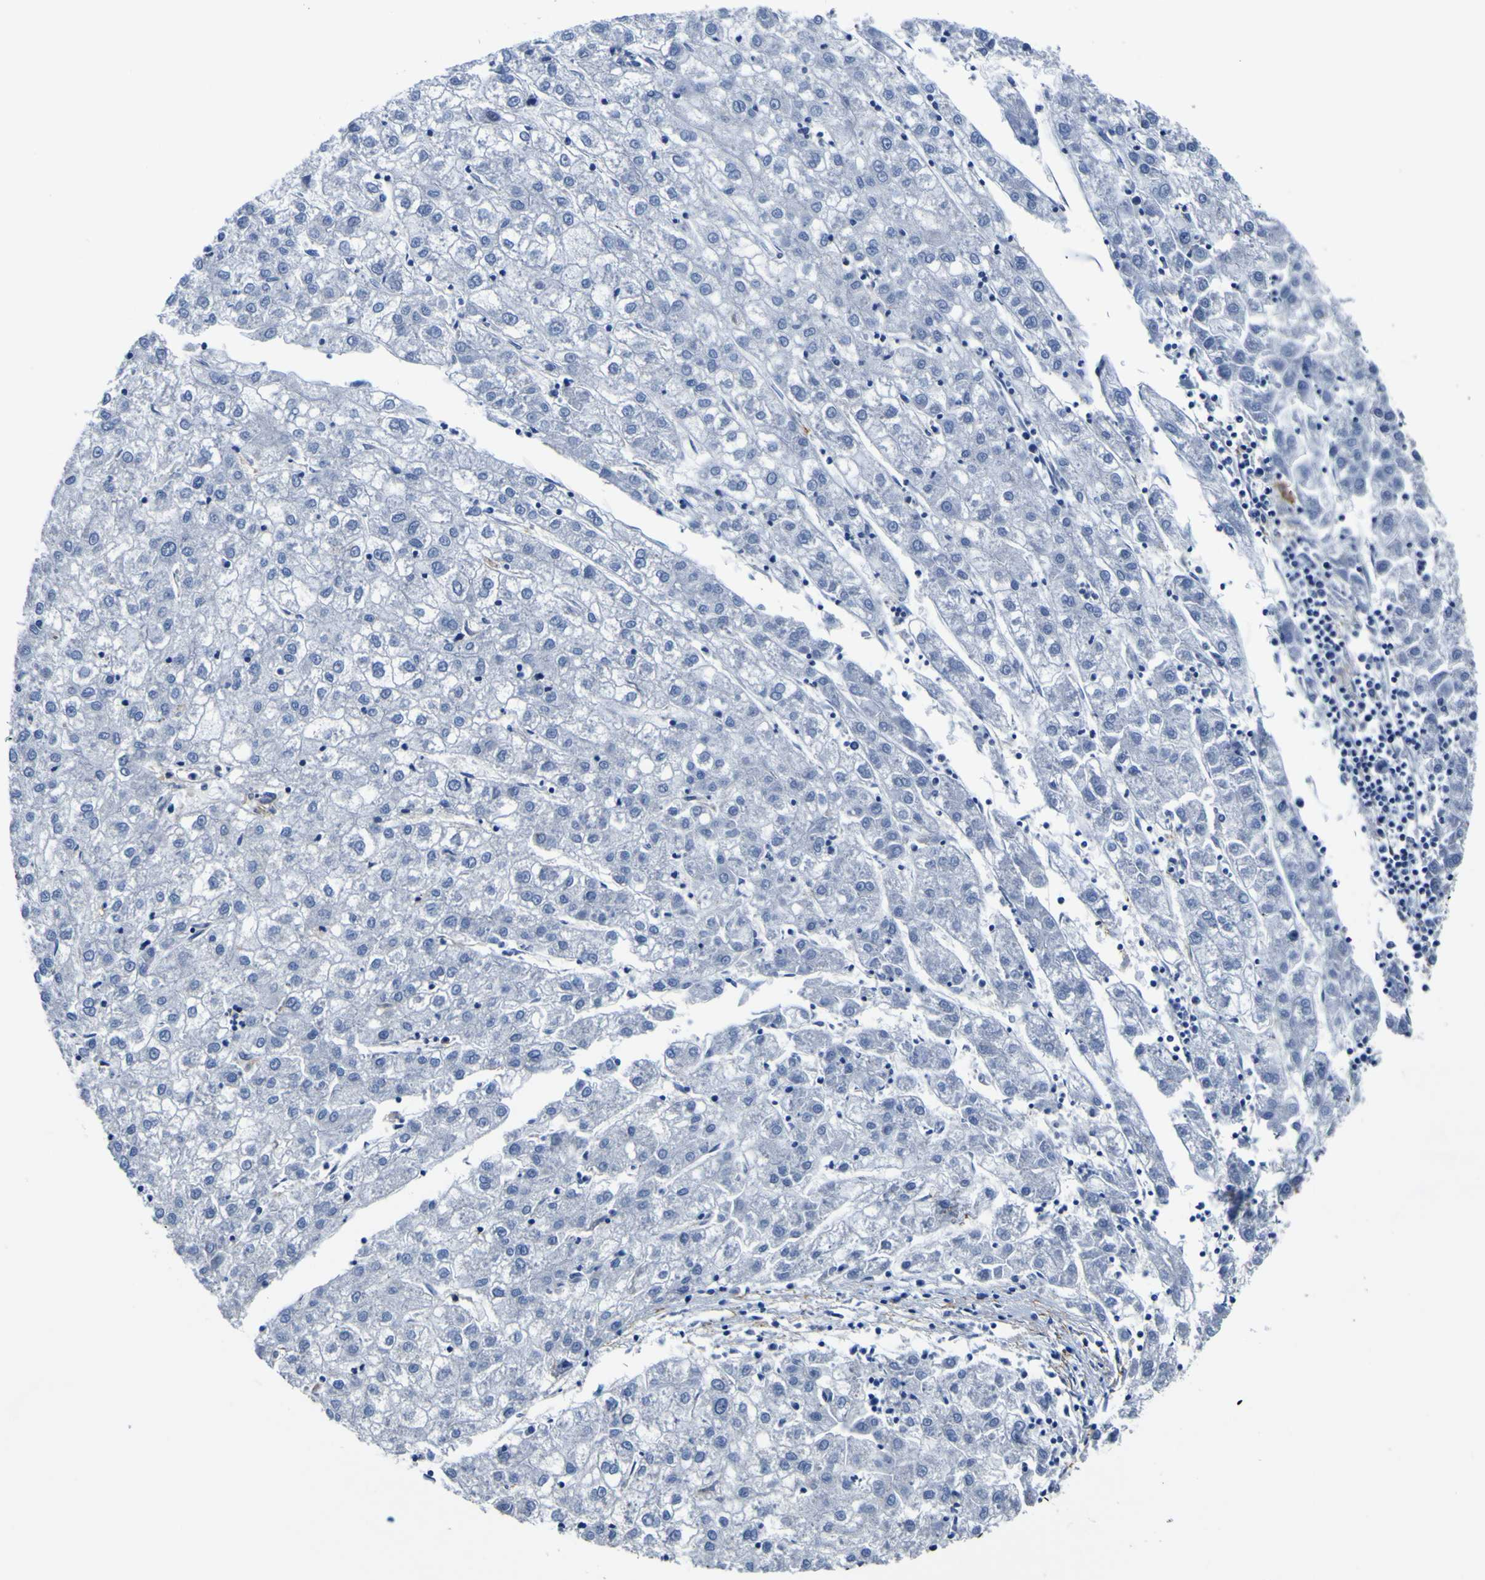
{"staining": {"intensity": "negative", "quantity": "none", "location": "none"}, "tissue": "liver cancer", "cell_type": "Tumor cells", "image_type": "cancer", "snomed": [{"axis": "morphology", "description": "Carcinoma, Hepatocellular, NOS"}, {"axis": "topography", "description": "Liver"}], "caption": "A photomicrograph of hepatocellular carcinoma (liver) stained for a protein displays no brown staining in tumor cells.", "gene": "PXDN", "patient": {"sex": "male", "age": 72}}